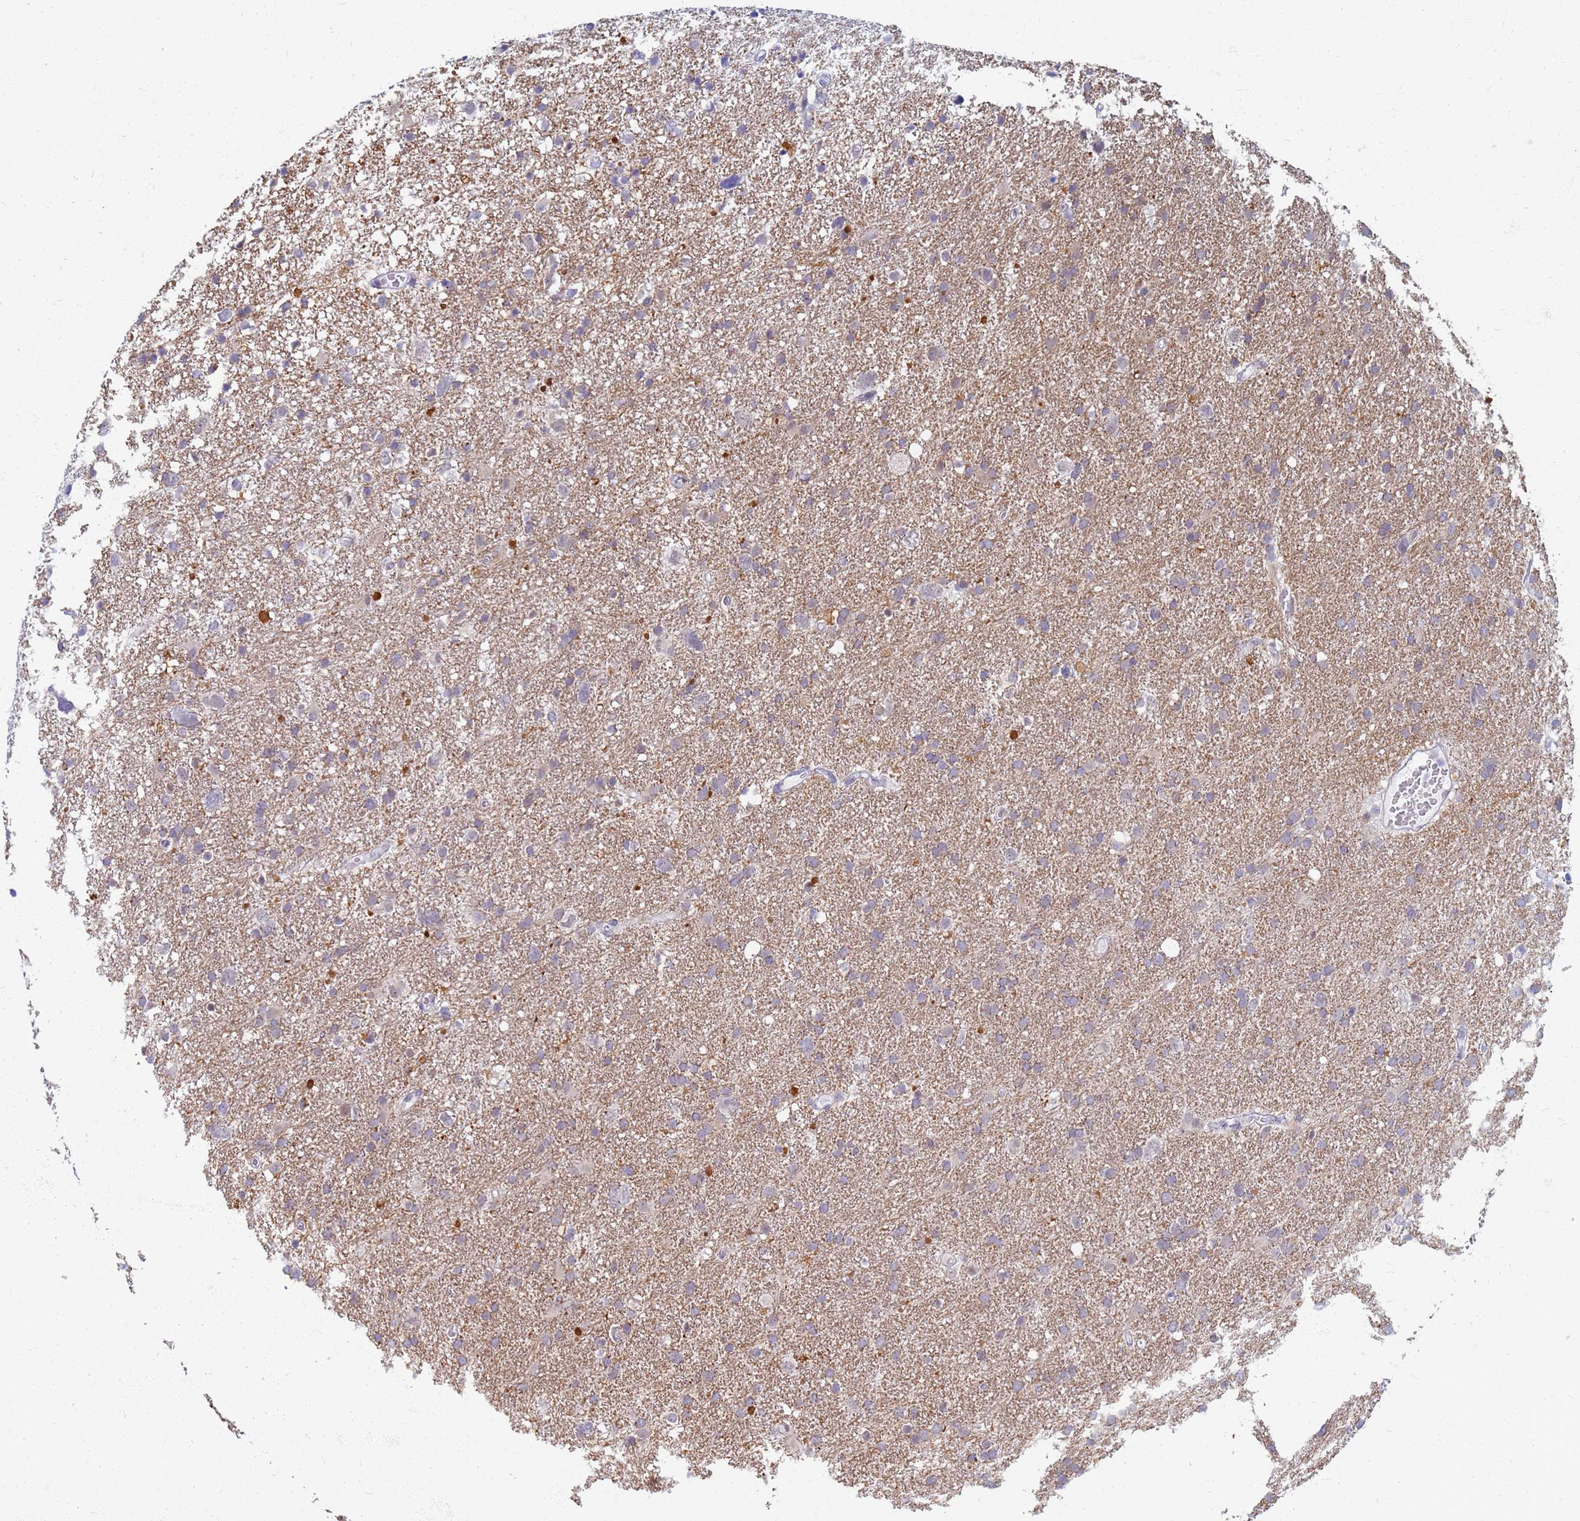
{"staining": {"intensity": "negative", "quantity": "none", "location": "none"}, "tissue": "glioma", "cell_type": "Tumor cells", "image_type": "cancer", "snomed": [{"axis": "morphology", "description": "Glioma, malignant, High grade"}, {"axis": "topography", "description": "Brain"}], "caption": "This is a histopathology image of IHC staining of high-grade glioma (malignant), which shows no expression in tumor cells.", "gene": "ATP6V1E1", "patient": {"sex": "male", "age": 61}}